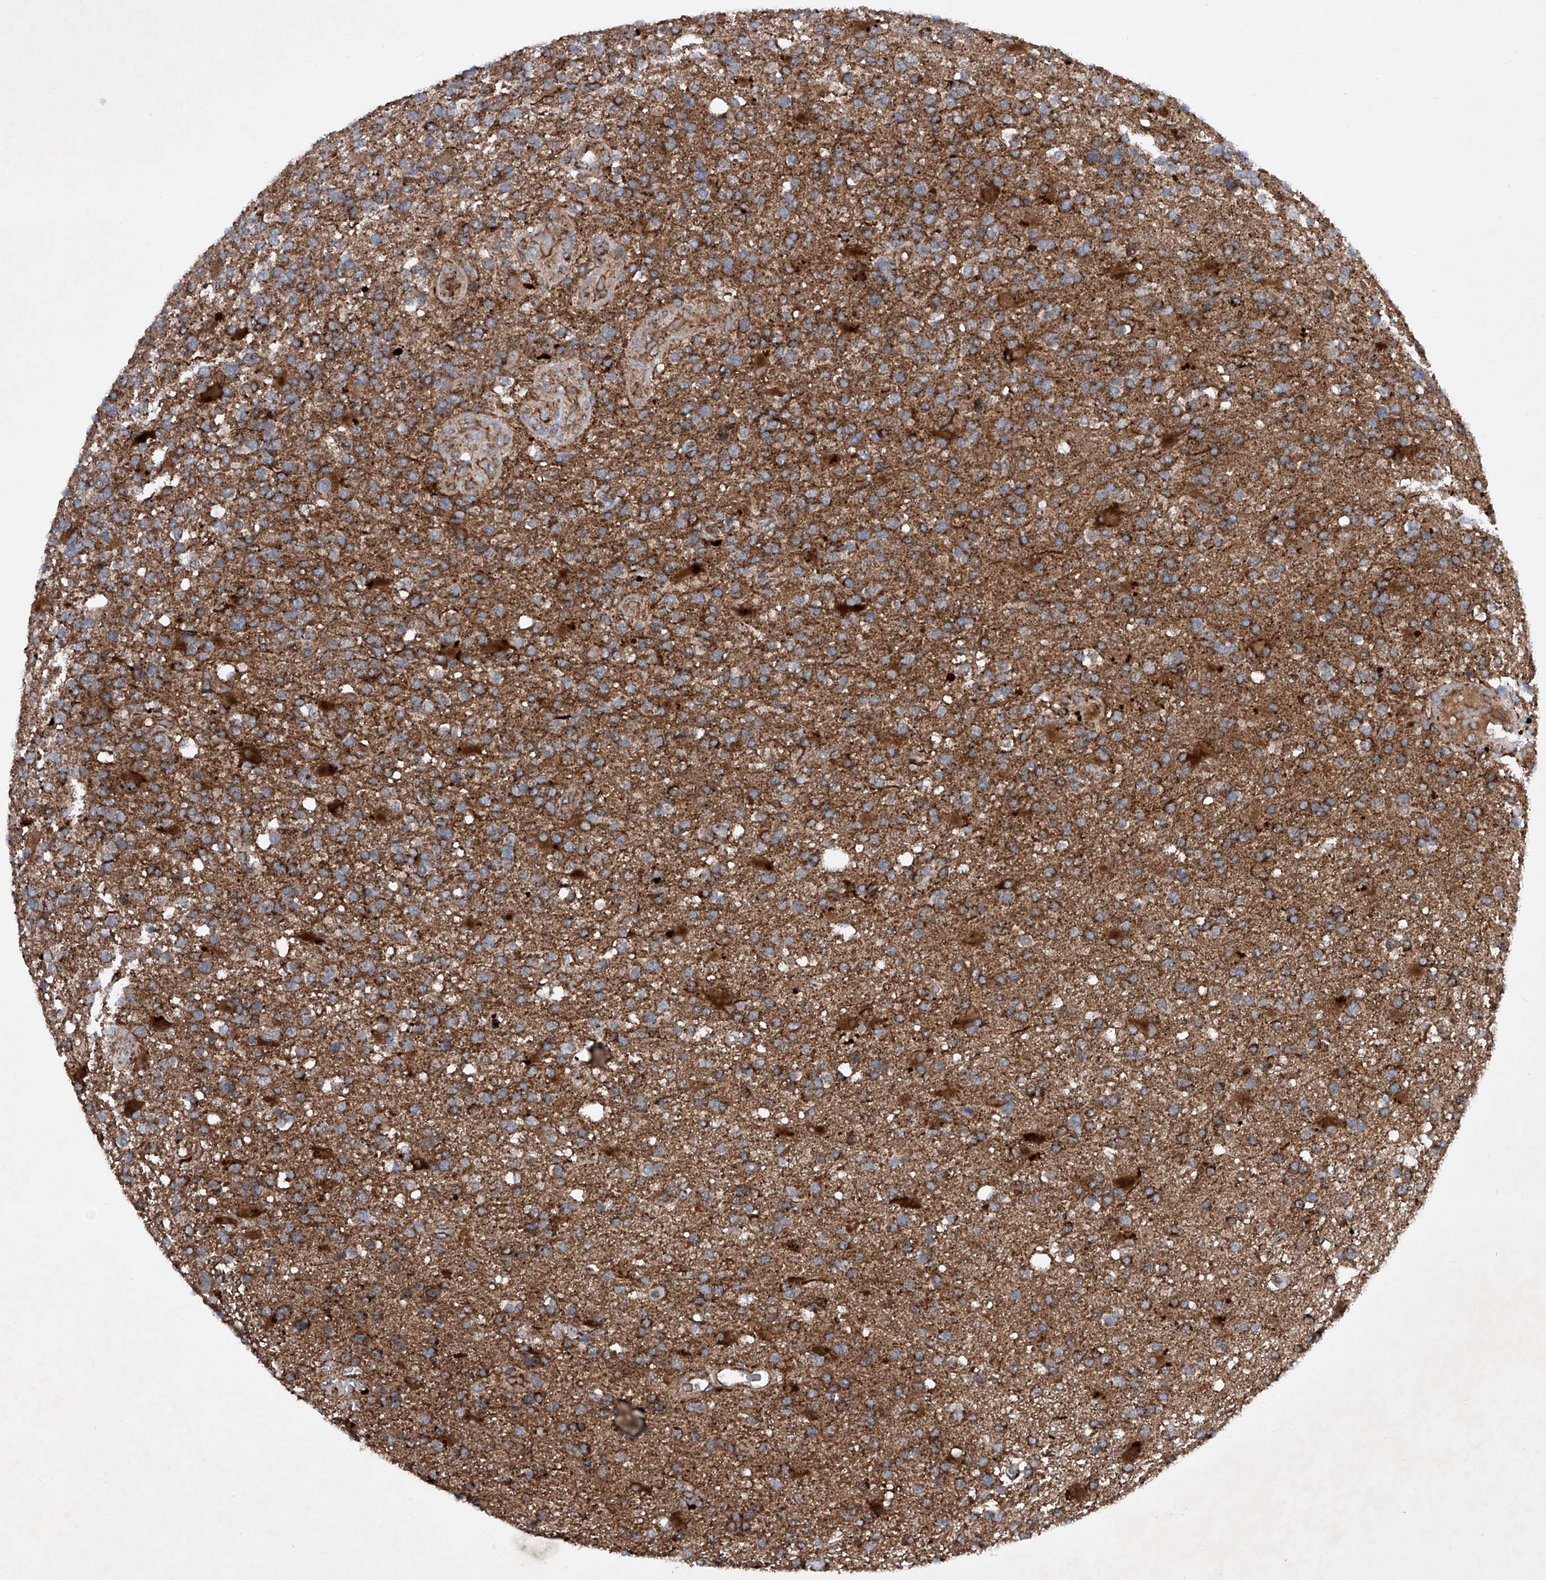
{"staining": {"intensity": "moderate", "quantity": ">75%", "location": "cytoplasmic/membranous"}, "tissue": "glioma", "cell_type": "Tumor cells", "image_type": "cancer", "snomed": [{"axis": "morphology", "description": "Glioma, malignant, High grade"}, {"axis": "topography", "description": "Brain"}], "caption": "DAB immunohistochemical staining of malignant glioma (high-grade) shows moderate cytoplasmic/membranous protein positivity in about >75% of tumor cells.", "gene": "DAD1", "patient": {"sex": "male", "age": 72}}